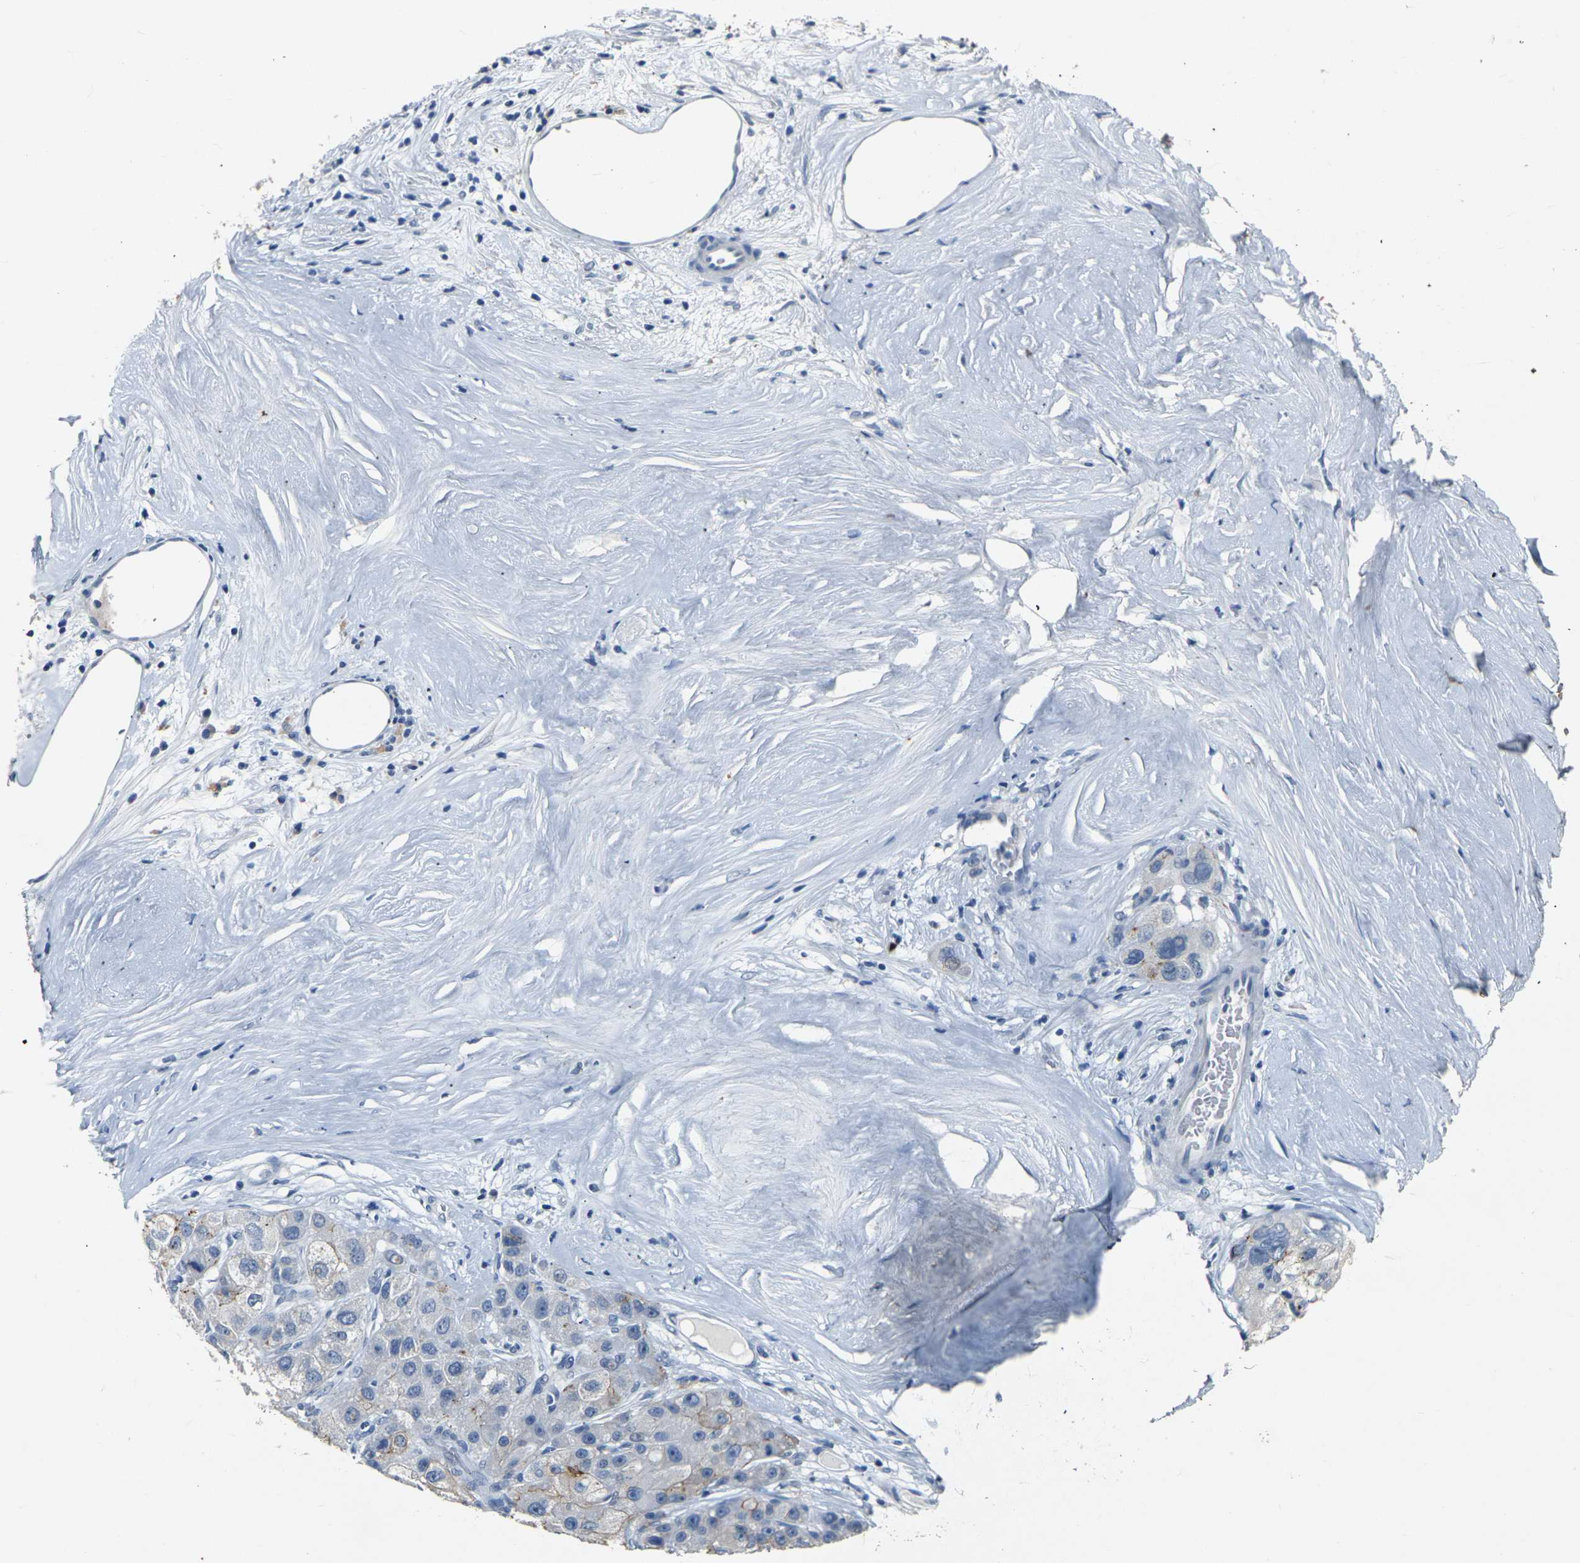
{"staining": {"intensity": "strong", "quantity": "25%-75%", "location": "cytoplasmic/membranous"}, "tissue": "liver cancer", "cell_type": "Tumor cells", "image_type": "cancer", "snomed": [{"axis": "morphology", "description": "Carcinoma, Hepatocellular, NOS"}, {"axis": "topography", "description": "Liver"}], "caption": "Immunohistochemical staining of human liver cancer (hepatocellular carcinoma) demonstrates high levels of strong cytoplasmic/membranous protein staining in about 25%-75% of tumor cells.", "gene": "CLDN7", "patient": {"sex": "male", "age": 80}}